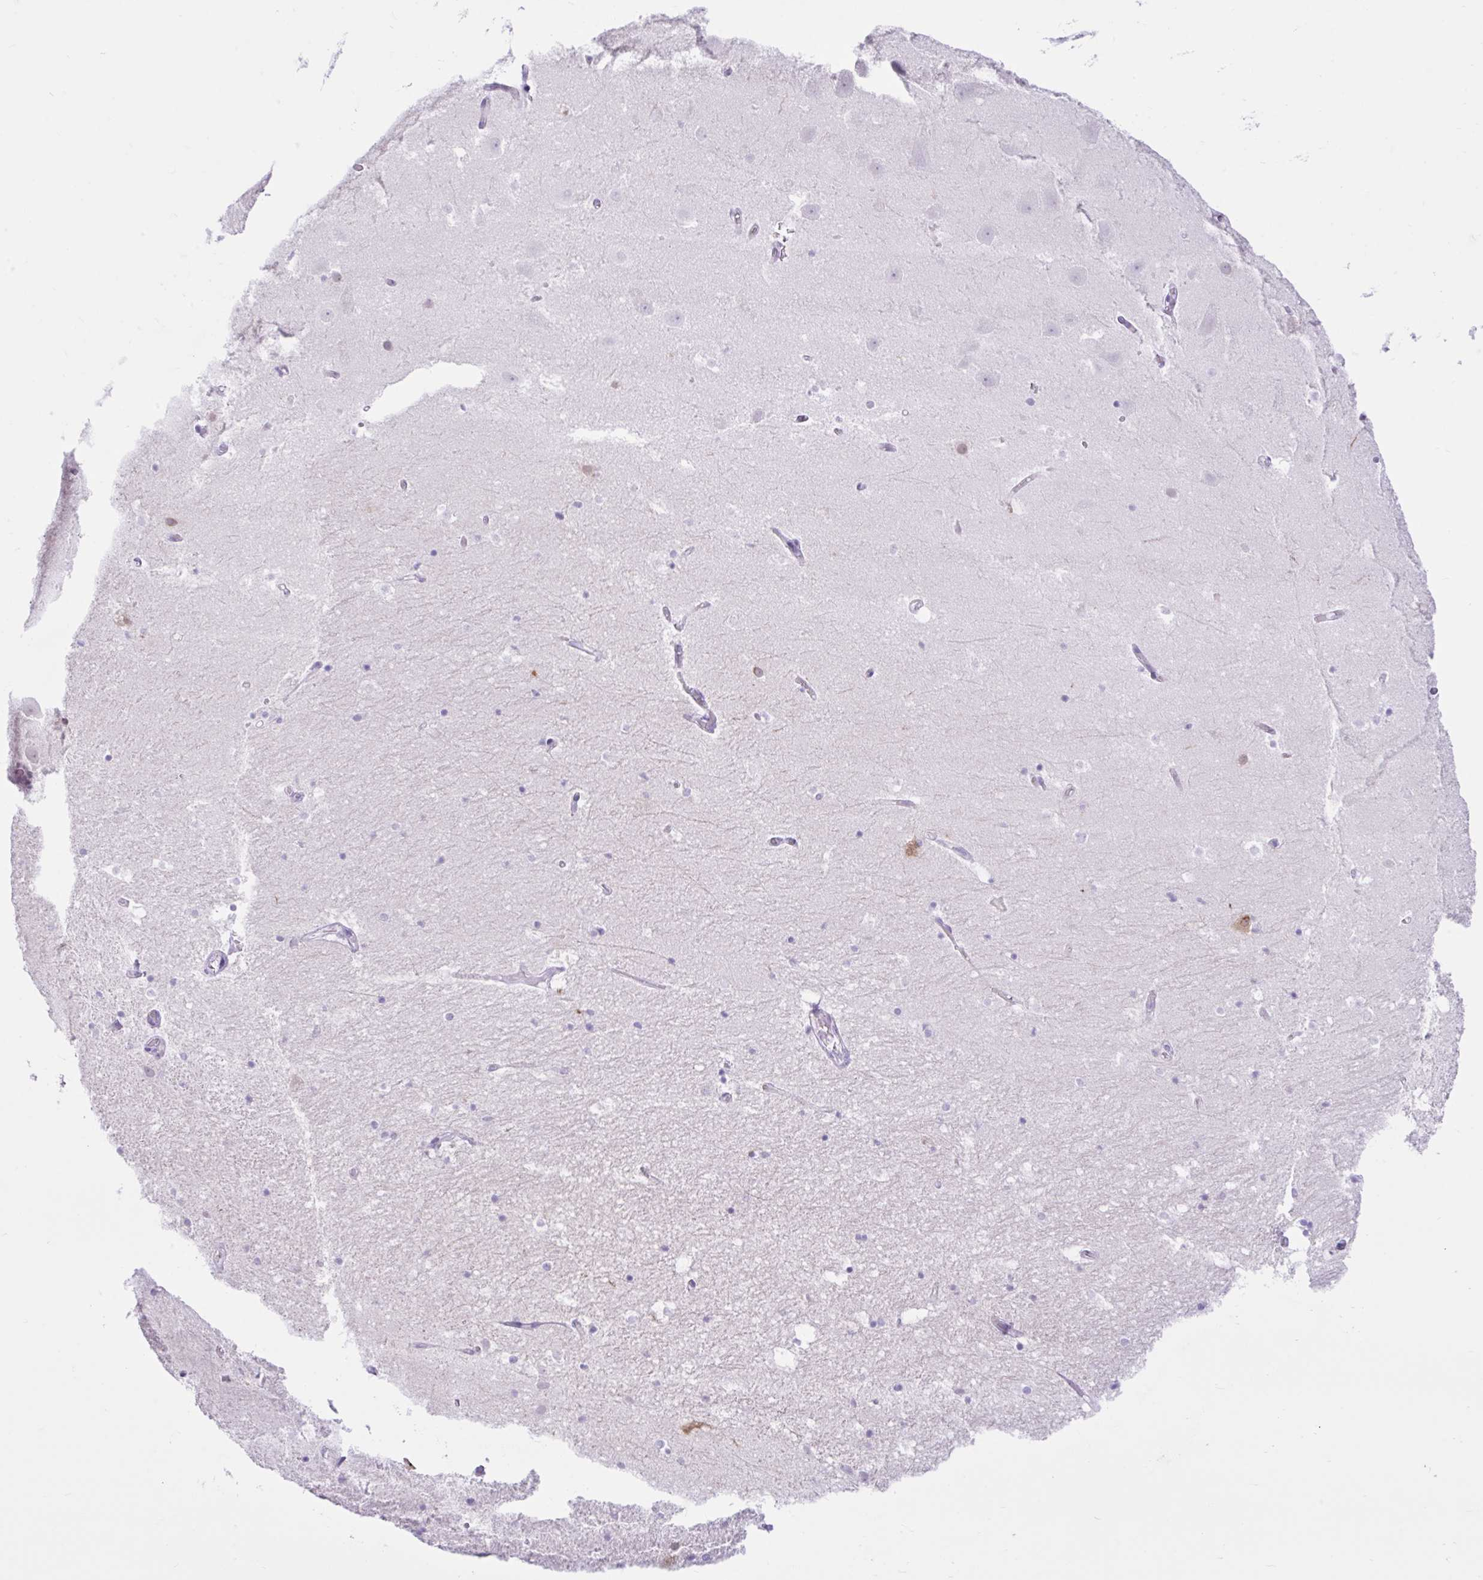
{"staining": {"intensity": "negative", "quantity": "none", "location": "none"}, "tissue": "hippocampus", "cell_type": "Glial cells", "image_type": "normal", "snomed": [{"axis": "morphology", "description": "Normal tissue, NOS"}, {"axis": "topography", "description": "Hippocampus"}], "caption": "Protein analysis of unremarkable hippocampus reveals no significant expression in glial cells. (DAB (3,3'-diaminobenzidine) immunohistochemistry visualized using brightfield microscopy, high magnification).", "gene": "REEP1", "patient": {"sex": "female", "age": 52}}